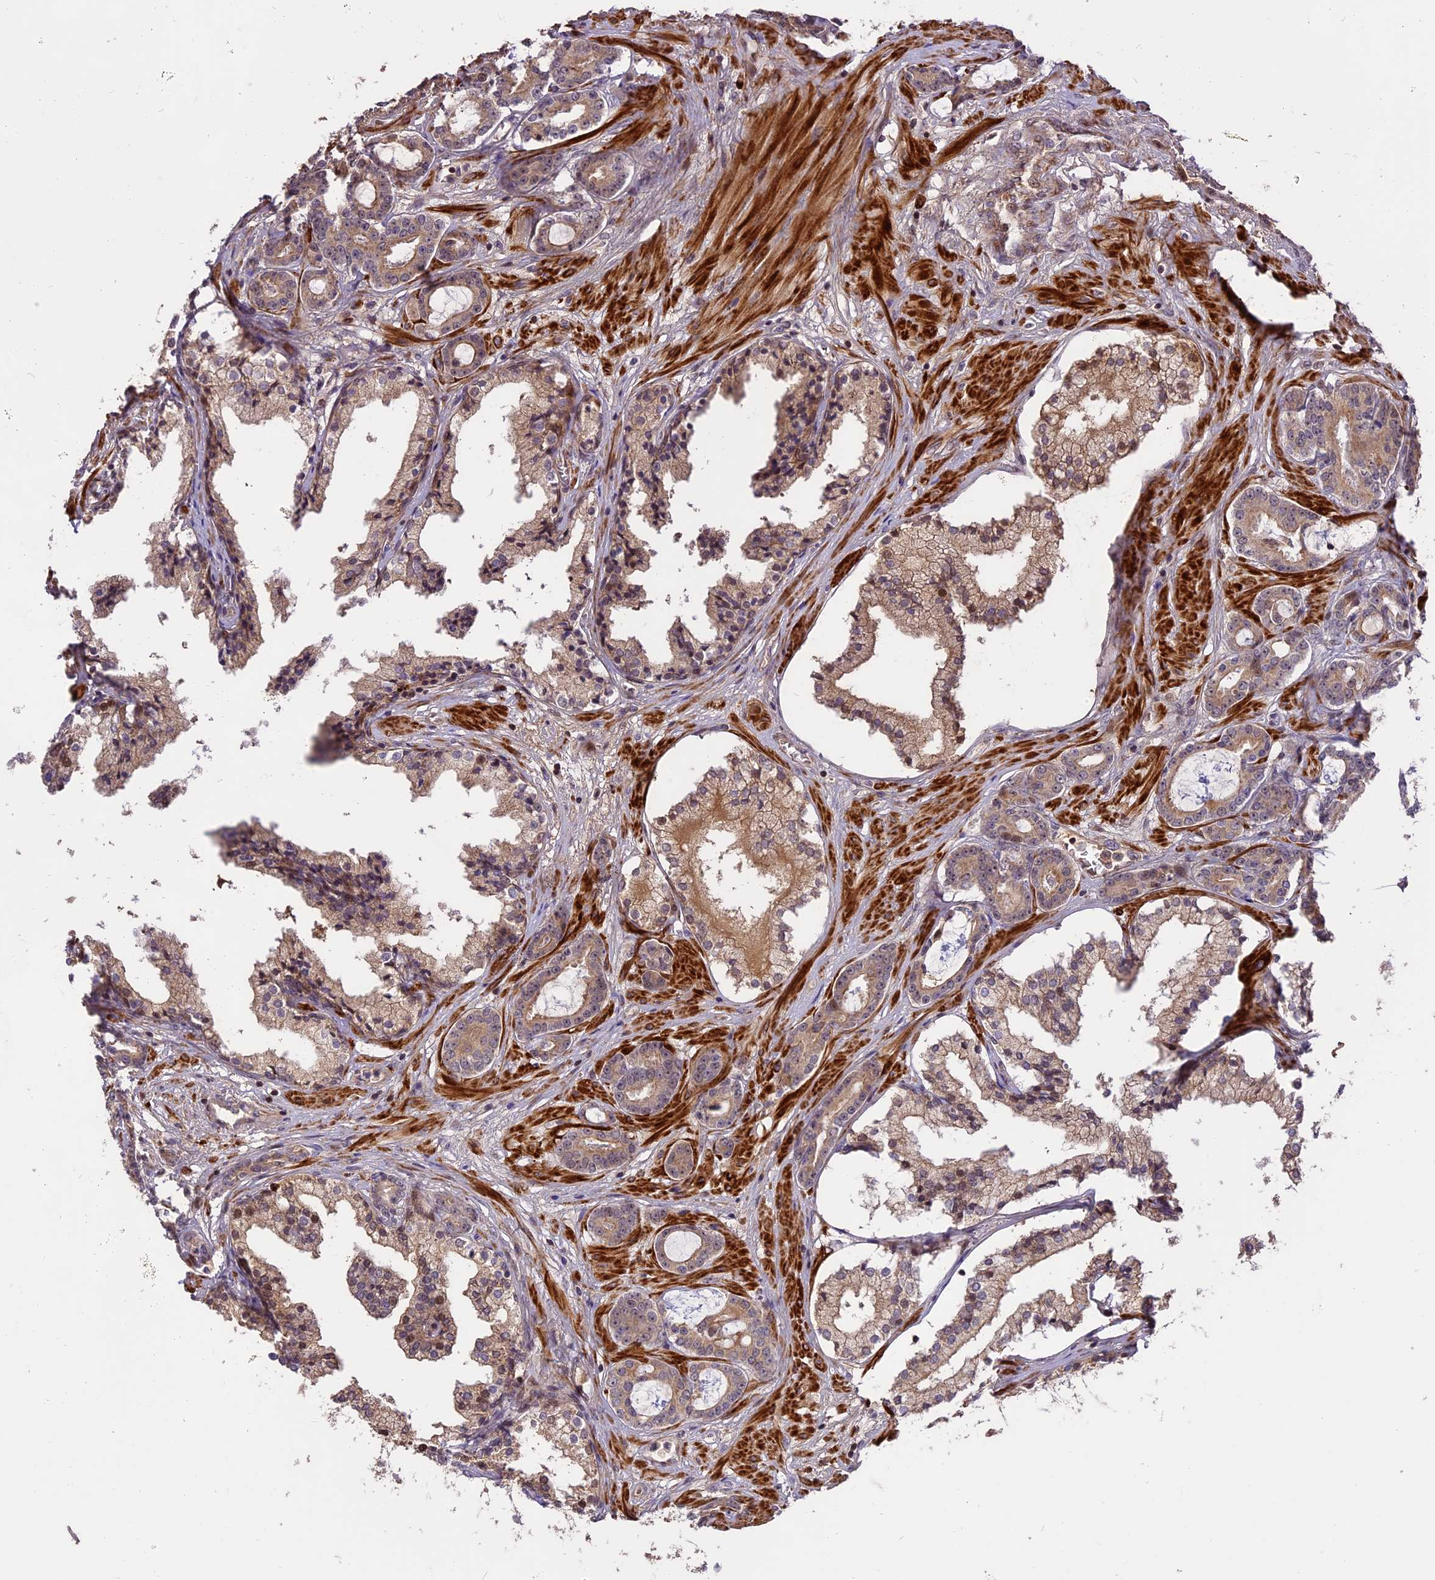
{"staining": {"intensity": "weak", "quantity": ">75%", "location": "cytoplasmic/membranous"}, "tissue": "prostate cancer", "cell_type": "Tumor cells", "image_type": "cancer", "snomed": [{"axis": "morphology", "description": "Adenocarcinoma, High grade"}, {"axis": "topography", "description": "Prostate"}], "caption": "Immunohistochemistry (DAB (3,3'-diaminobenzidine)) staining of prostate cancer shows weak cytoplasmic/membranous protein expression in approximately >75% of tumor cells. The staining was performed using DAB, with brown indicating positive protein expression. Nuclei are stained blue with hematoxylin.", "gene": "ENHO", "patient": {"sex": "male", "age": 58}}